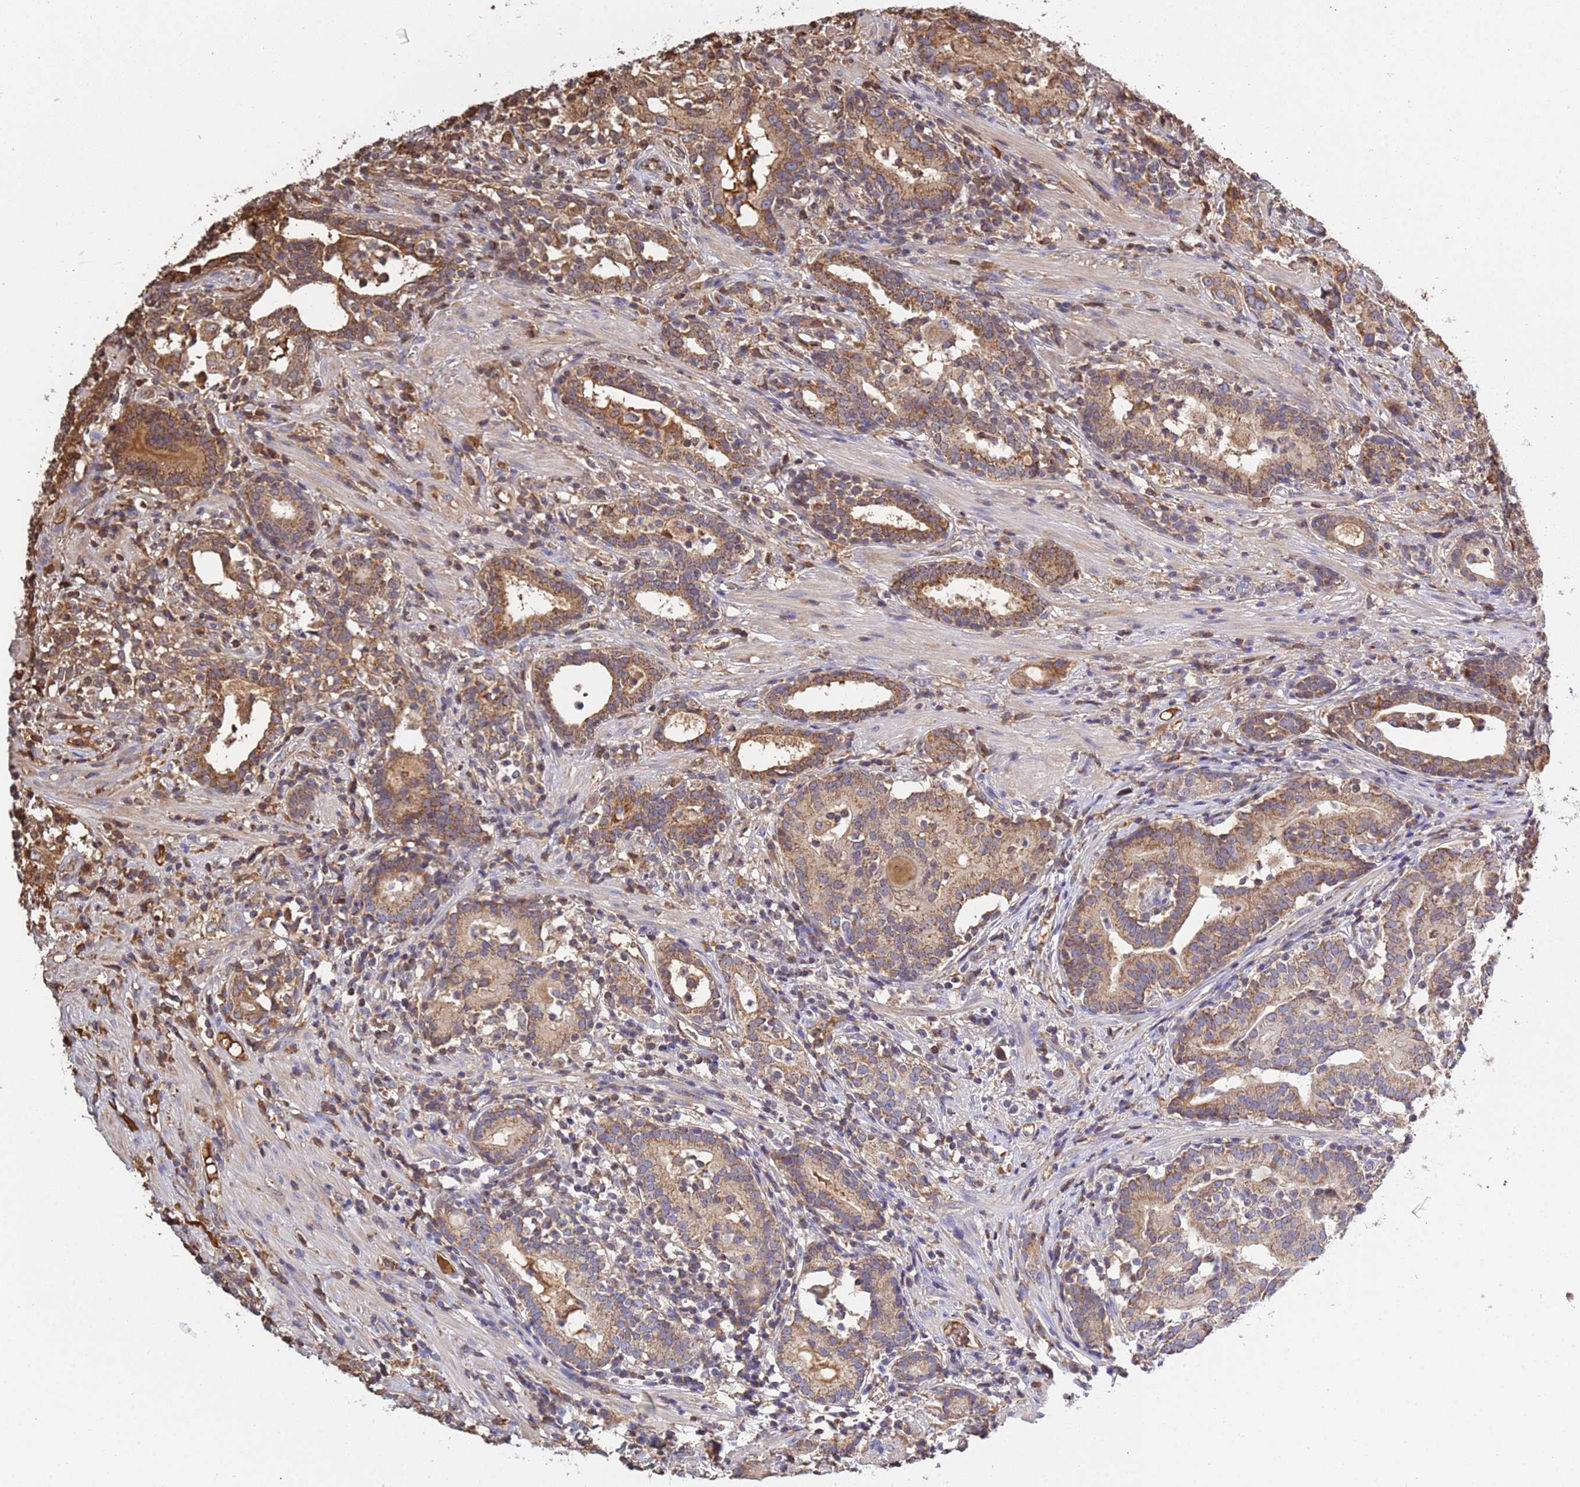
{"staining": {"intensity": "moderate", "quantity": ">75%", "location": "cytoplasmic/membranous"}, "tissue": "prostate cancer", "cell_type": "Tumor cells", "image_type": "cancer", "snomed": [{"axis": "morphology", "description": "Adenocarcinoma, High grade"}, {"axis": "topography", "description": "Prostate"}], "caption": "Immunohistochemistry micrograph of neoplastic tissue: prostate adenocarcinoma (high-grade) stained using immunohistochemistry exhibits medium levels of moderate protein expression localized specifically in the cytoplasmic/membranous of tumor cells, appearing as a cytoplasmic/membranous brown color.", "gene": "GLUD1", "patient": {"sex": "male", "age": 67}}